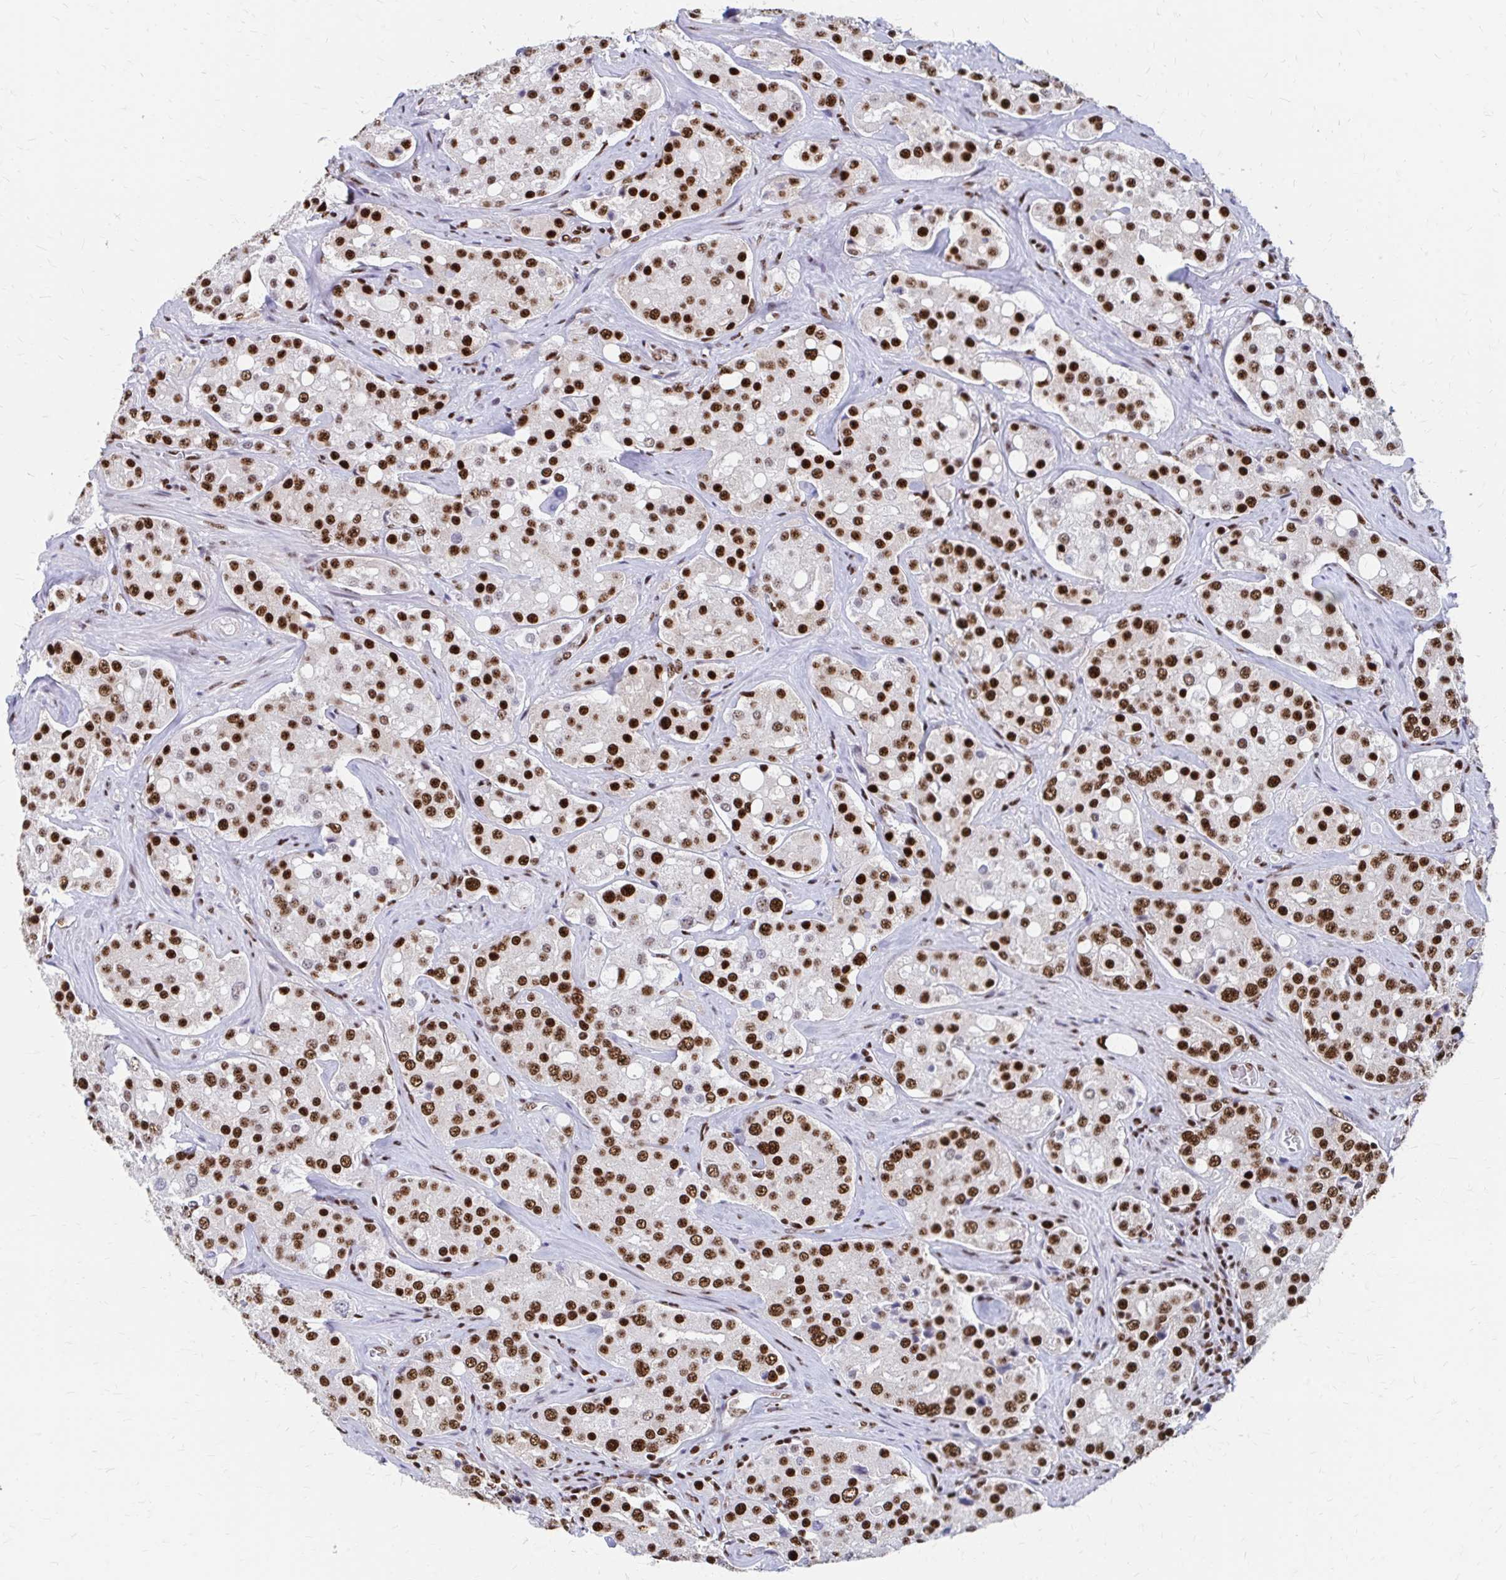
{"staining": {"intensity": "strong", "quantity": ">75%", "location": "nuclear"}, "tissue": "prostate cancer", "cell_type": "Tumor cells", "image_type": "cancer", "snomed": [{"axis": "morphology", "description": "Adenocarcinoma, High grade"}, {"axis": "topography", "description": "Prostate"}], "caption": "Strong nuclear expression for a protein is present in approximately >75% of tumor cells of high-grade adenocarcinoma (prostate) using IHC.", "gene": "CNKSR3", "patient": {"sex": "male", "age": 67}}